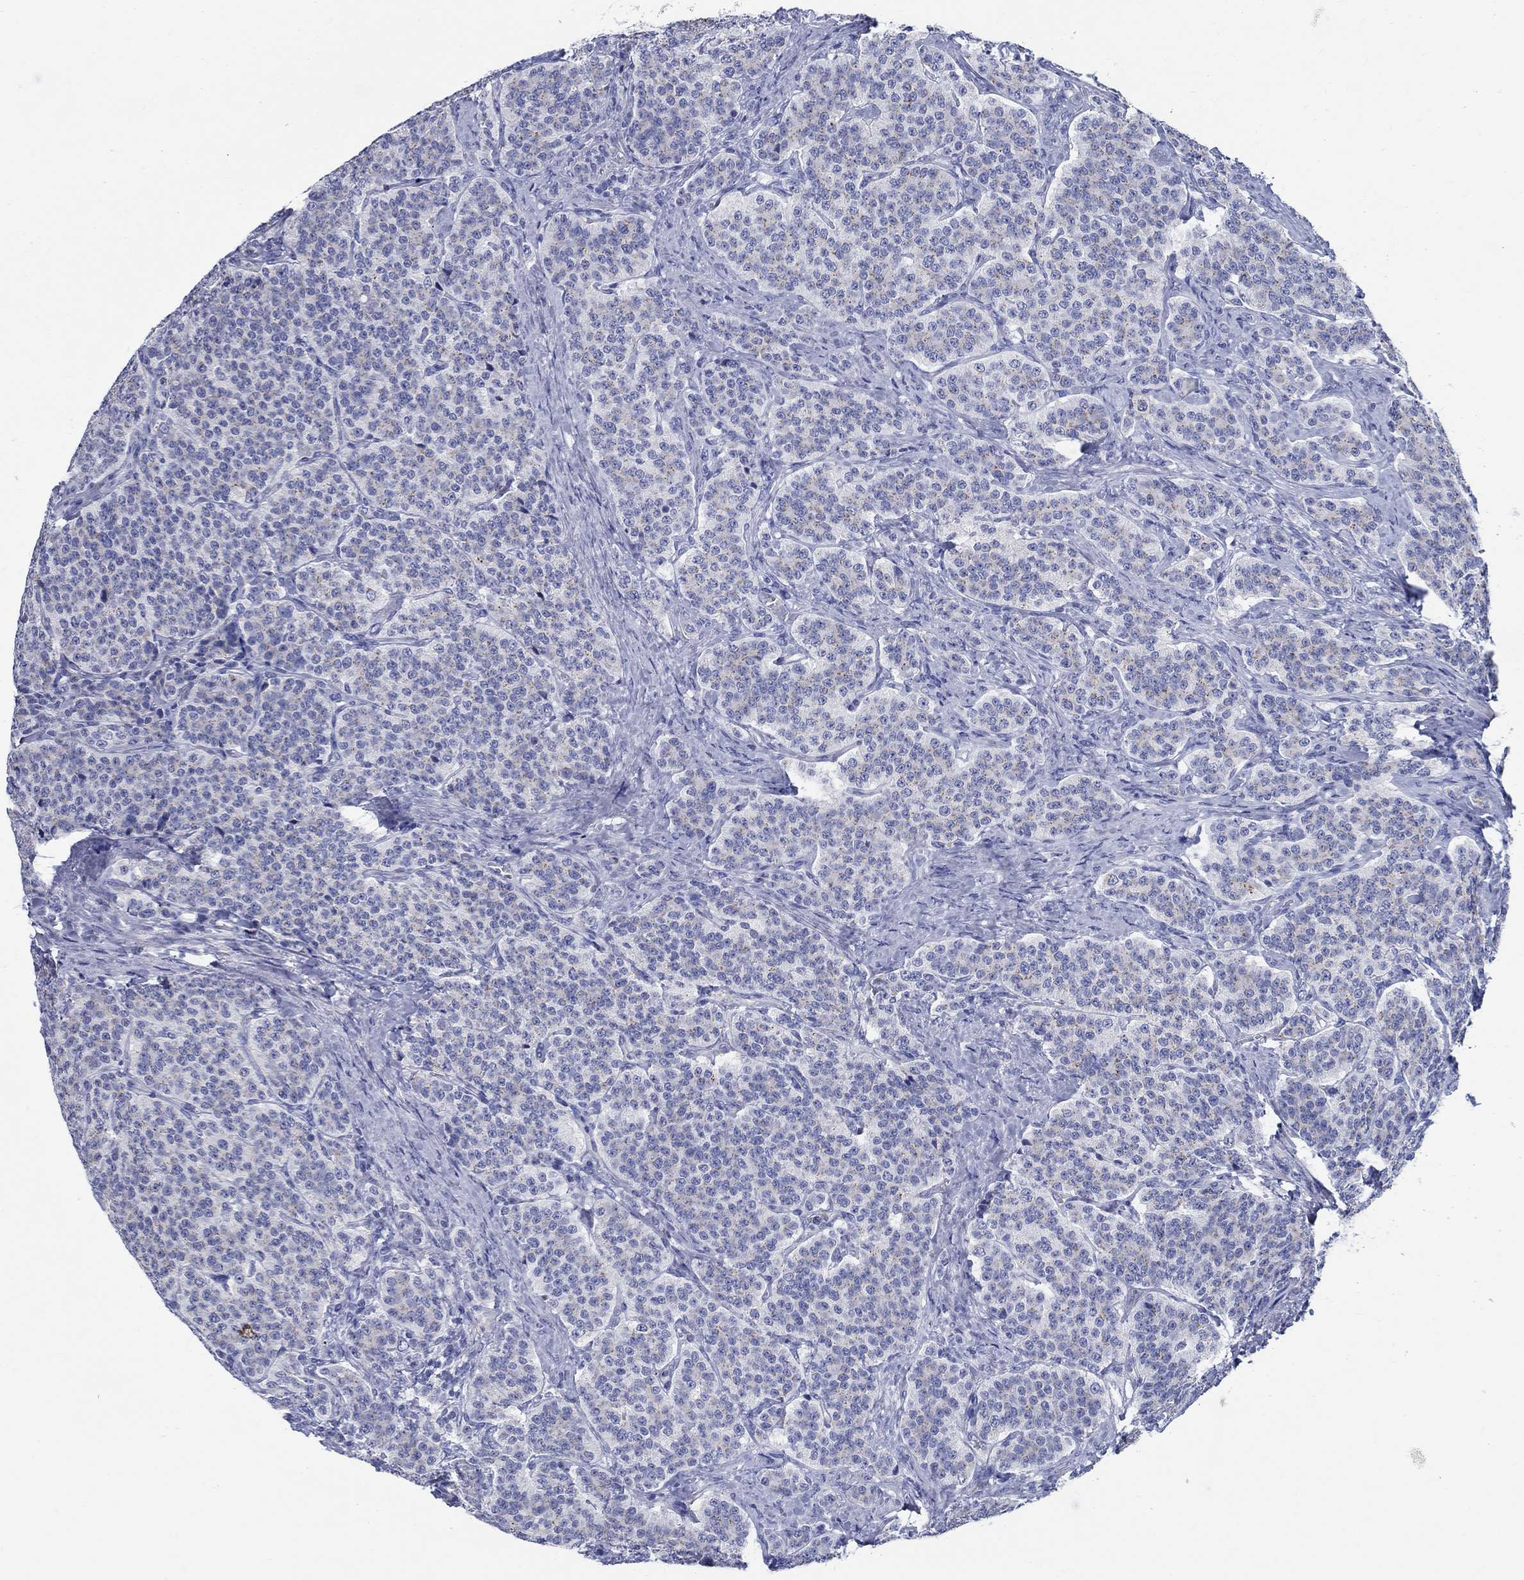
{"staining": {"intensity": "negative", "quantity": "none", "location": "none"}, "tissue": "carcinoid", "cell_type": "Tumor cells", "image_type": "cancer", "snomed": [{"axis": "morphology", "description": "Carcinoid, malignant, NOS"}, {"axis": "topography", "description": "Small intestine"}], "caption": "Tumor cells are negative for brown protein staining in carcinoid.", "gene": "SOX2", "patient": {"sex": "female", "age": 58}}